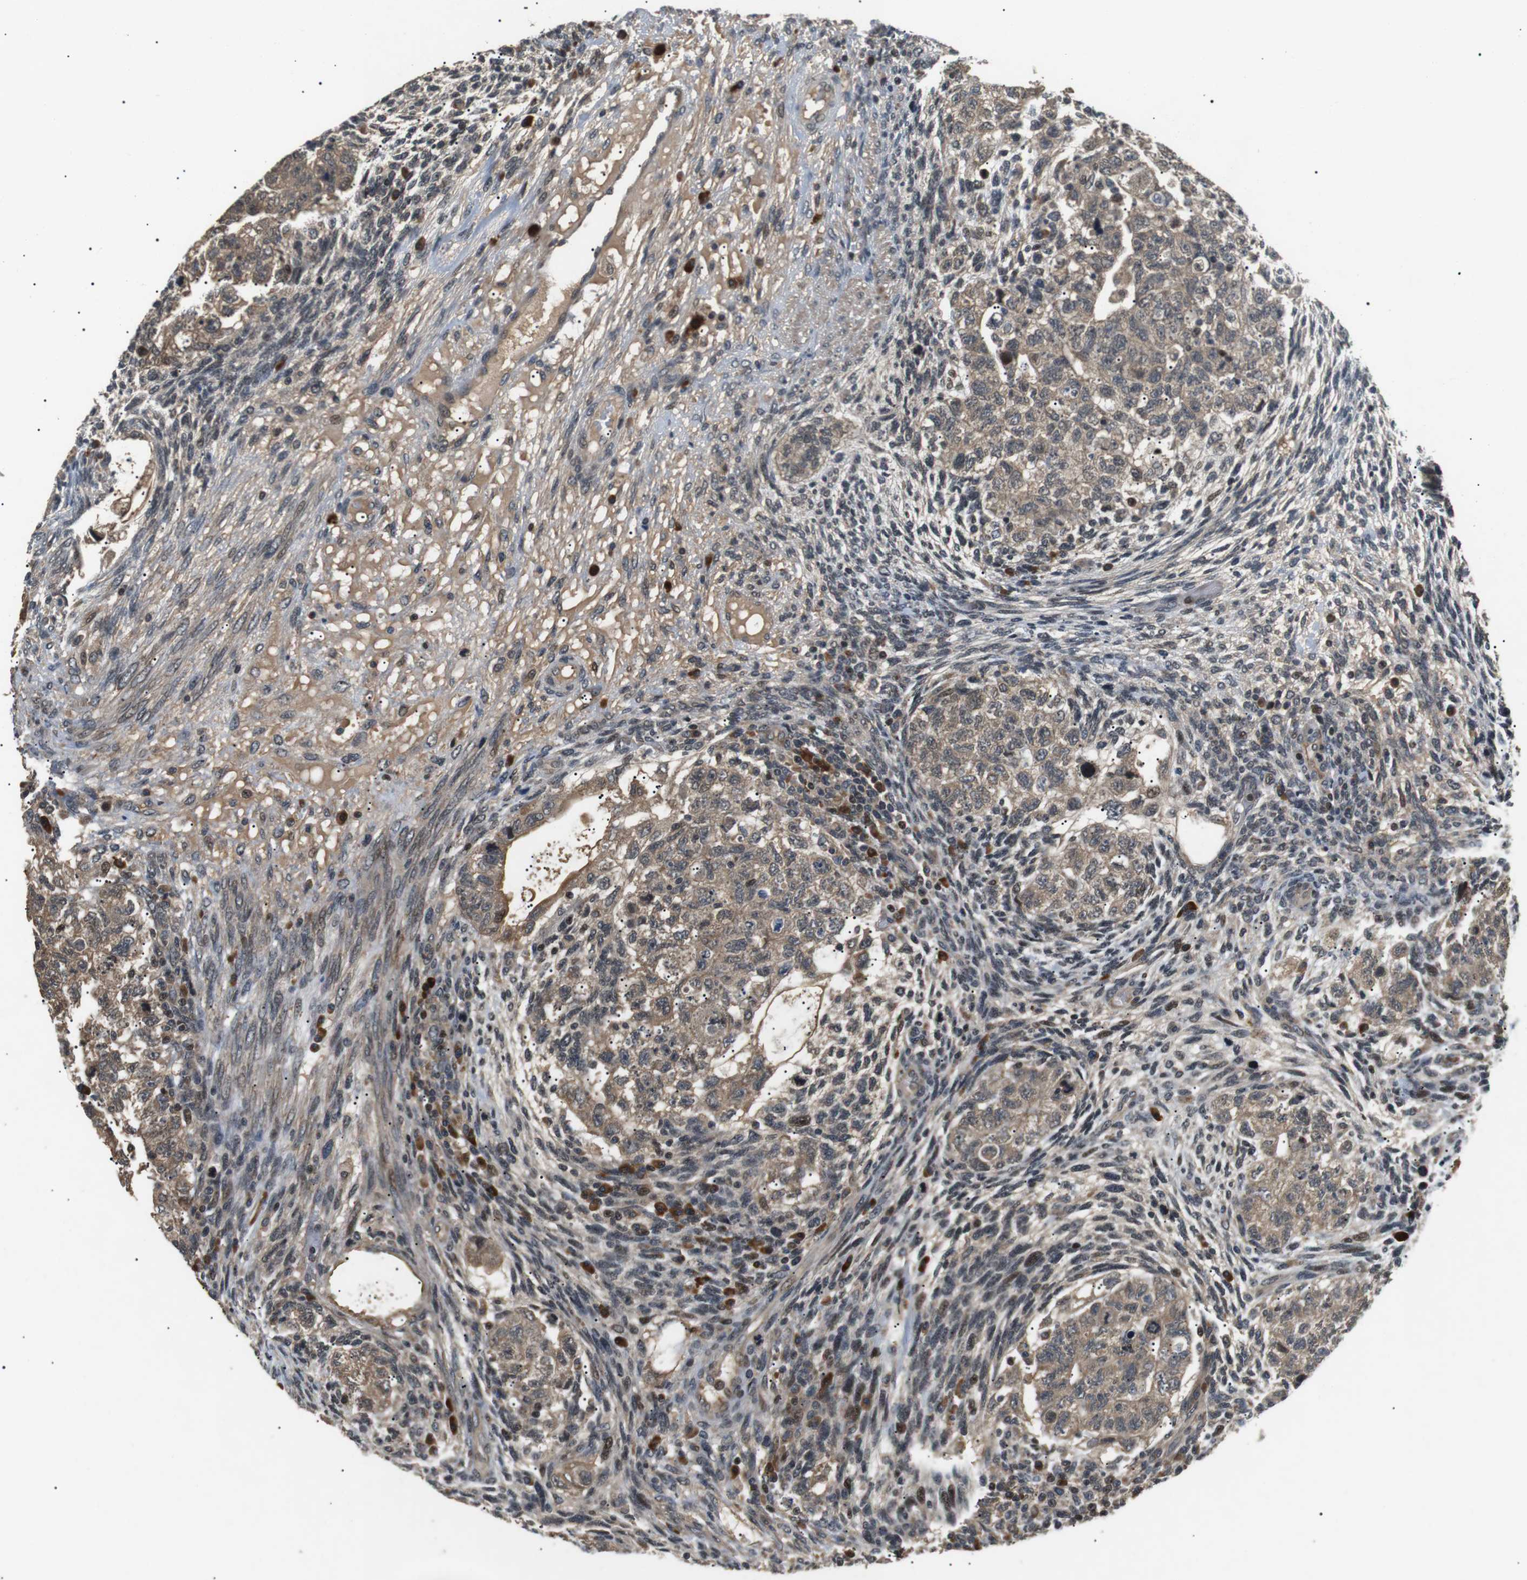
{"staining": {"intensity": "weak", "quantity": ">75%", "location": "cytoplasmic/membranous"}, "tissue": "testis cancer", "cell_type": "Tumor cells", "image_type": "cancer", "snomed": [{"axis": "morphology", "description": "Normal tissue, NOS"}, {"axis": "morphology", "description": "Carcinoma, Embryonal, NOS"}, {"axis": "topography", "description": "Testis"}], "caption": "Embryonal carcinoma (testis) stained for a protein demonstrates weak cytoplasmic/membranous positivity in tumor cells. (brown staining indicates protein expression, while blue staining denotes nuclei).", "gene": "HSPA13", "patient": {"sex": "male", "age": 36}}